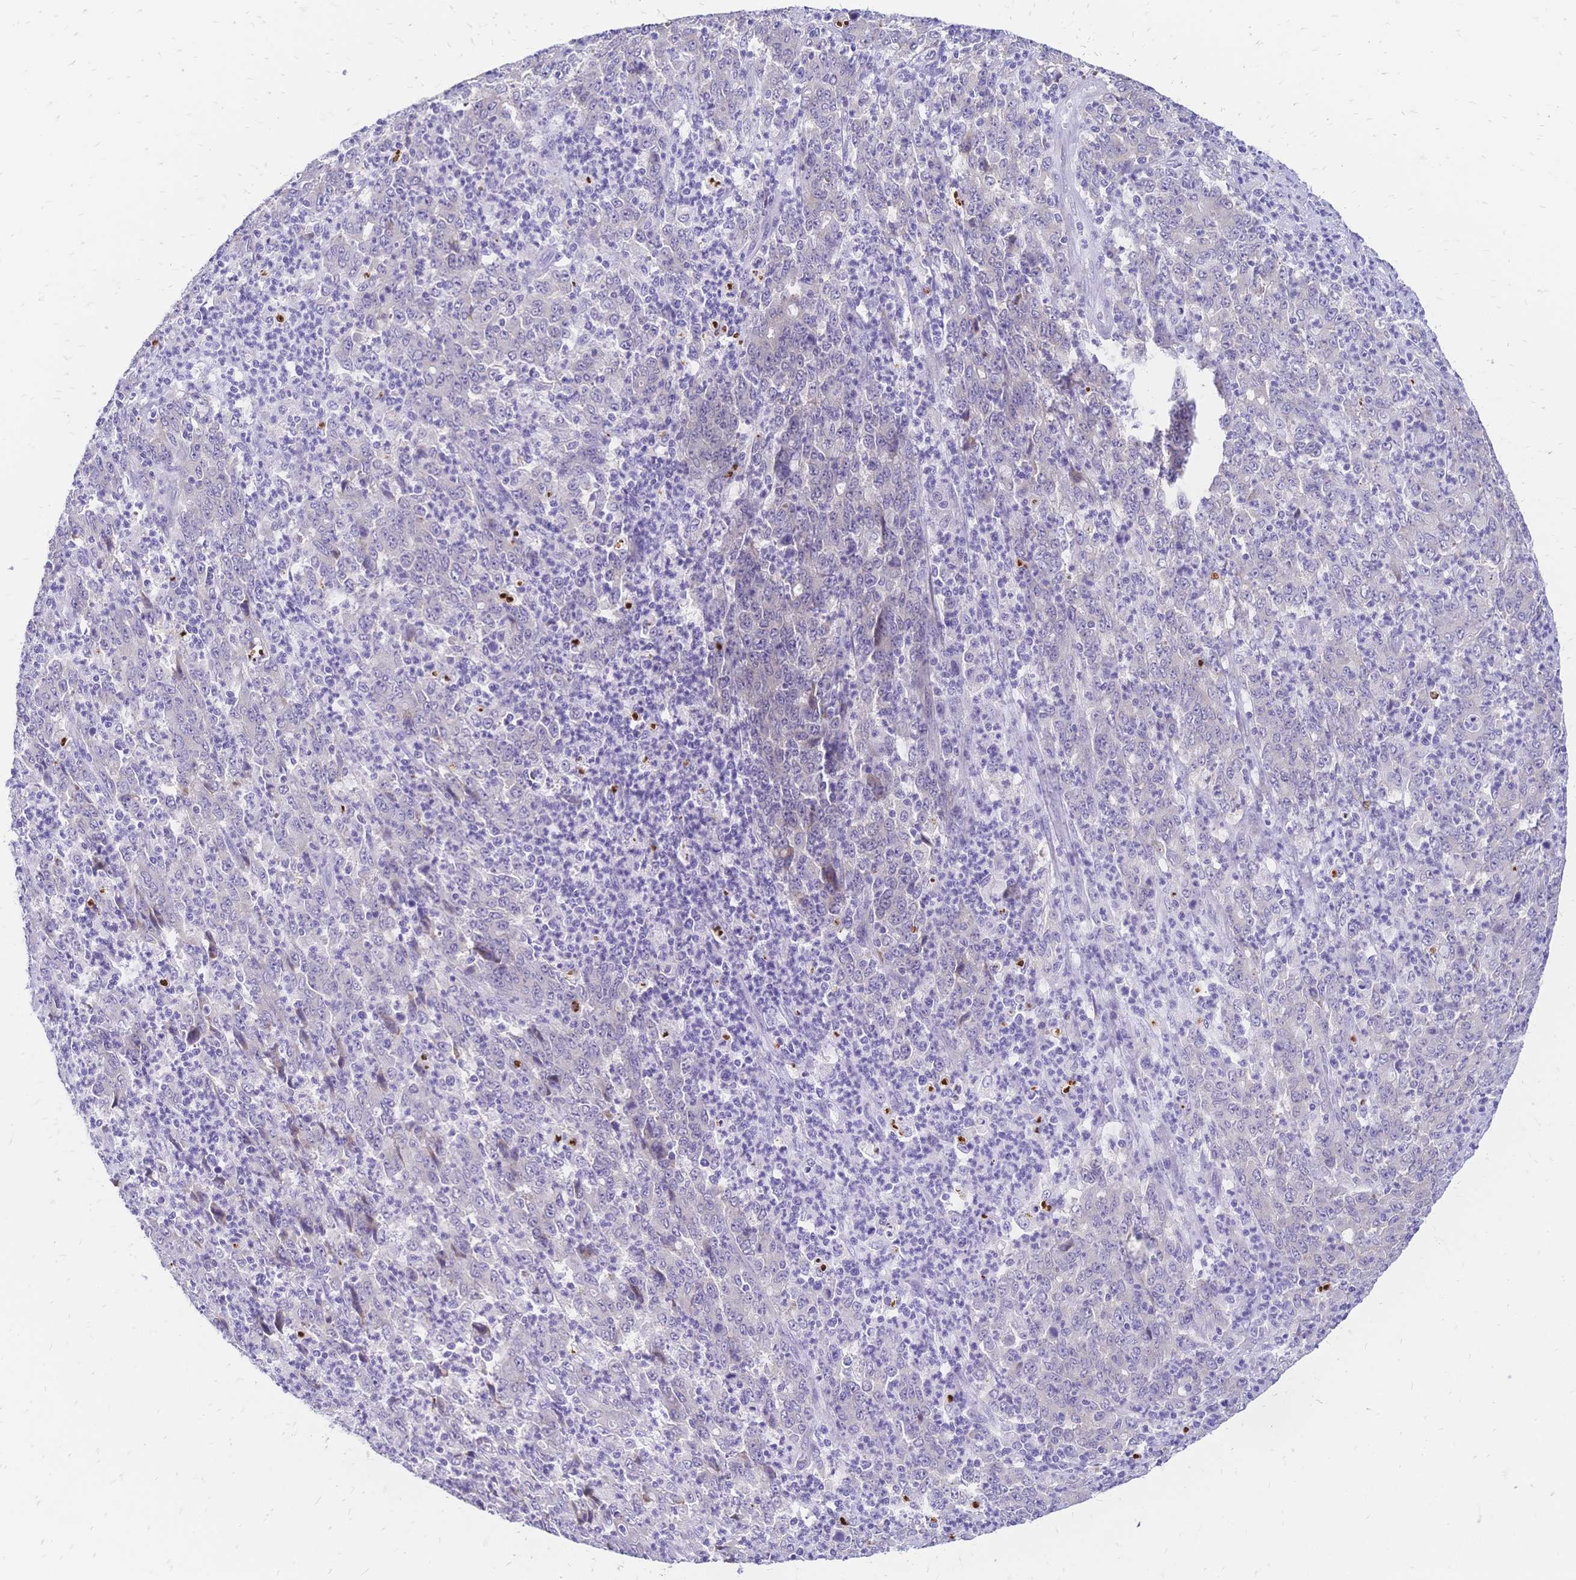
{"staining": {"intensity": "negative", "quantity": "none", "location": "none"}, "tissue": "stomach cancer", "cell_type": "Tumor cells", "image_type": "cancer", "snomed": [{"axis": "morphology", "description": "Adenocarcinoma, NOS"}, {"axis": "topography", "description": "Stomach, lower"}], "caption": "DAB immunohistochemical staining of stomach cancer (adenocarcinoma) displays no significant positivity in tumor cells.", "gene": "GRB7", "patient": {"sex": "female", "age": 71}}